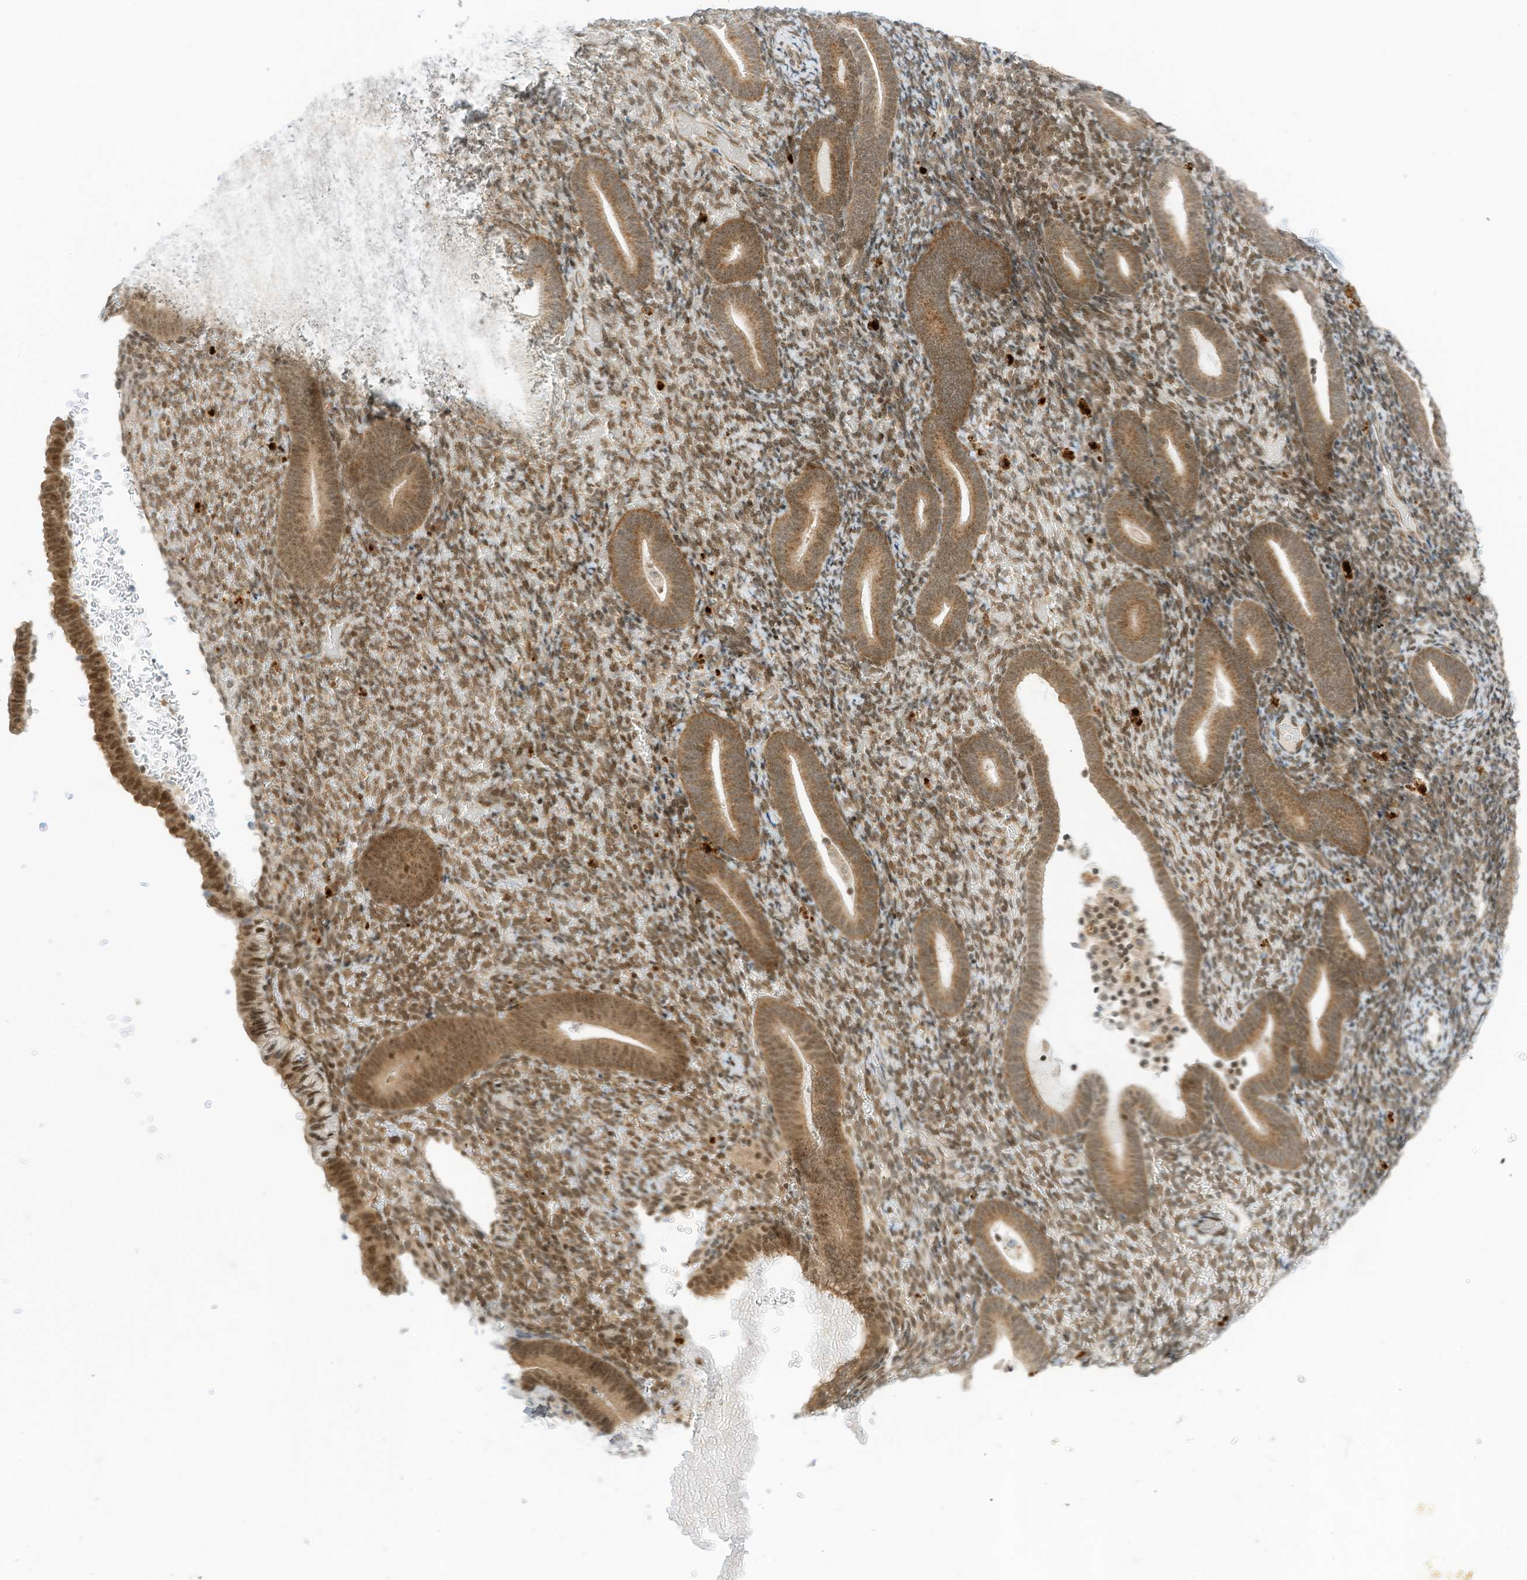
{"staining": {"intensity": "moderate", "quantity": "25%-75%", "location": "cytoplasmic/membranous,nuclear"}, "tissue": "endometrium", "cell_type": "Cells in endometrial stroma", "image_type": "normal", "snomed": [{"axis": "morphology", "description": "Normal tissue, NOS"}, {"axis": "topography", "description": "Endometrium"}], "caption": "Moderate cytoplasmic/membranous,nuclear expression is present in approximately 25%-75% of cells in endometrial stroma in normal endometrium.", "gene": "EDF1", "patient": {"sex": "female", "age": 51}}